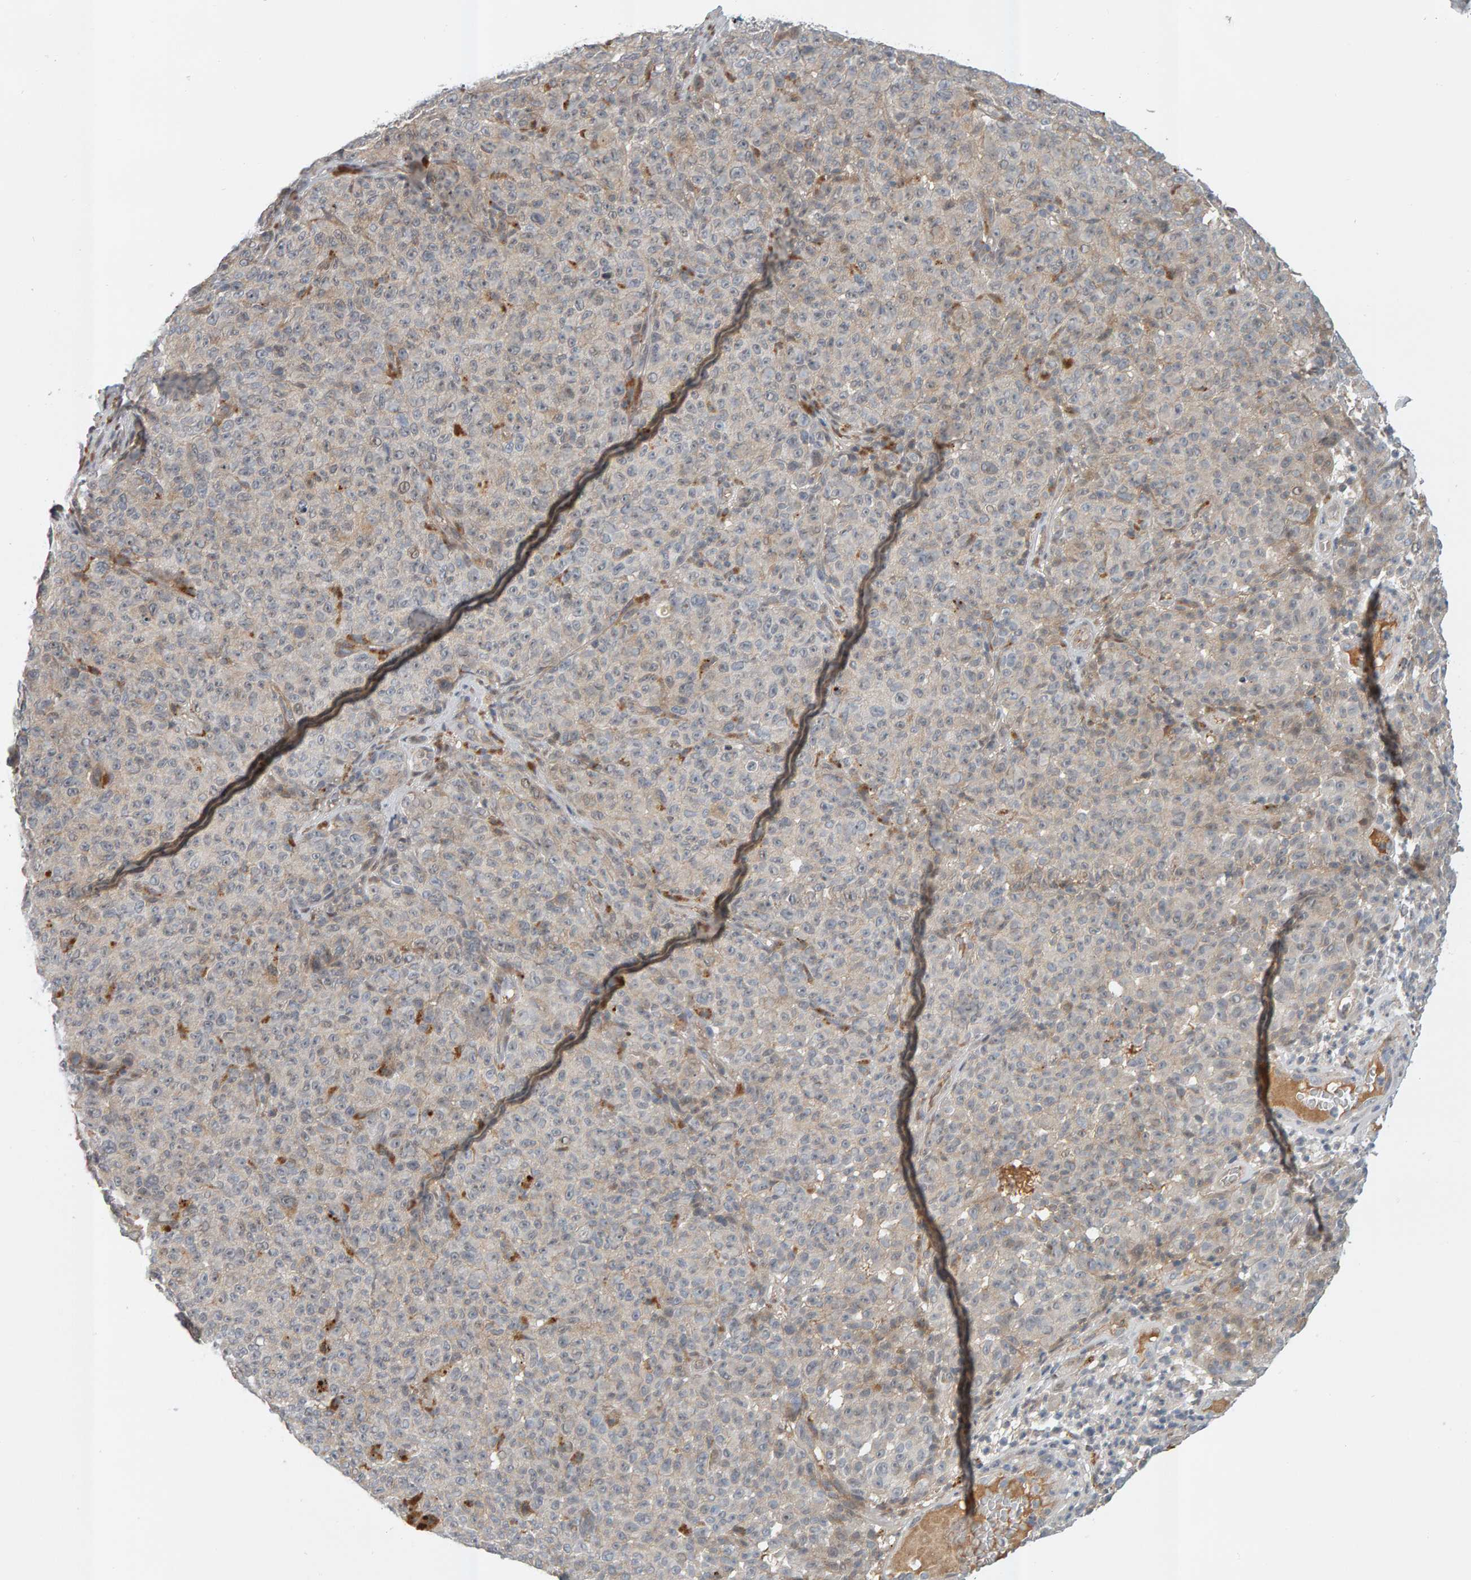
{"staining": {"intensity": "negative", "quantity": "none", "location": "none"}, "tissue": "melanoma", "cell_type": "Tumor cells", "image_type": "cancer", "snomed": [{"axis": "morphology", "description": "Malignant melanoma, NOS"}, {"axis": "topography", "description": "Skin"}], "caption": "Tumor cells show no significant expression in melanoma.", "gene": "ZNF160", "patient": {"sex": "female", "age": 82}}